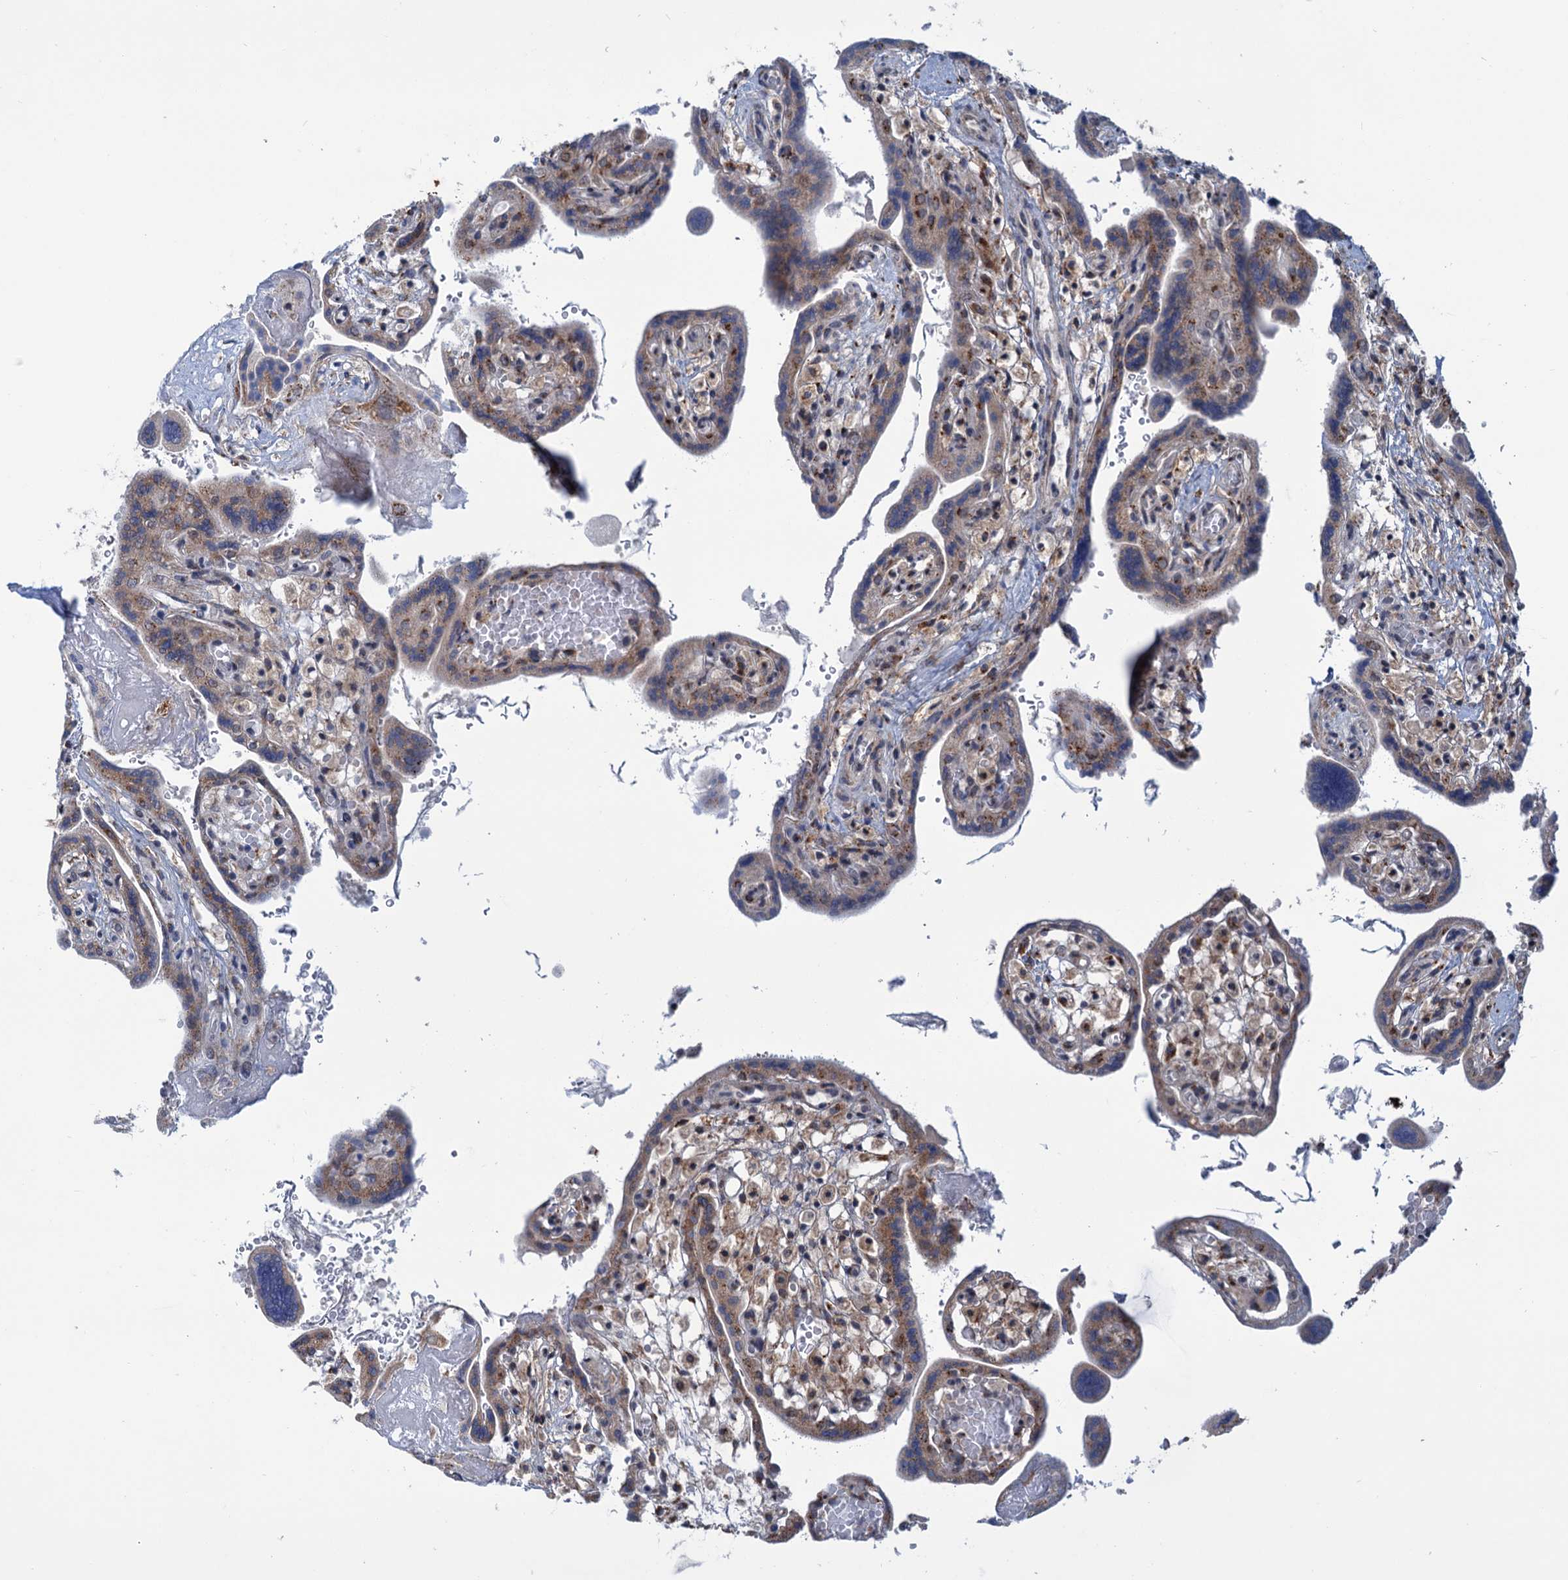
{"staining": {"intensity": "moderate", "quantity": "25%-75%", "location": "cytoplasmic/membranous"}, "tissue": "placenta", "cell_type": "Trophoblastic cells", "image_type": "normal", "snomed": [{"axis": "morphology", "description": "Normal tissue, NOS"}, {"axis": "topography", "description": "Placenta"}], "caption": "A medium amount of moderate cytoplasmic/membranous positivity is appreciated in about 25%-75% of trophoblastic cells in unremarkable placenta.", "gene": "ELP4", "patient": {"sex": "female", "age": 37}}